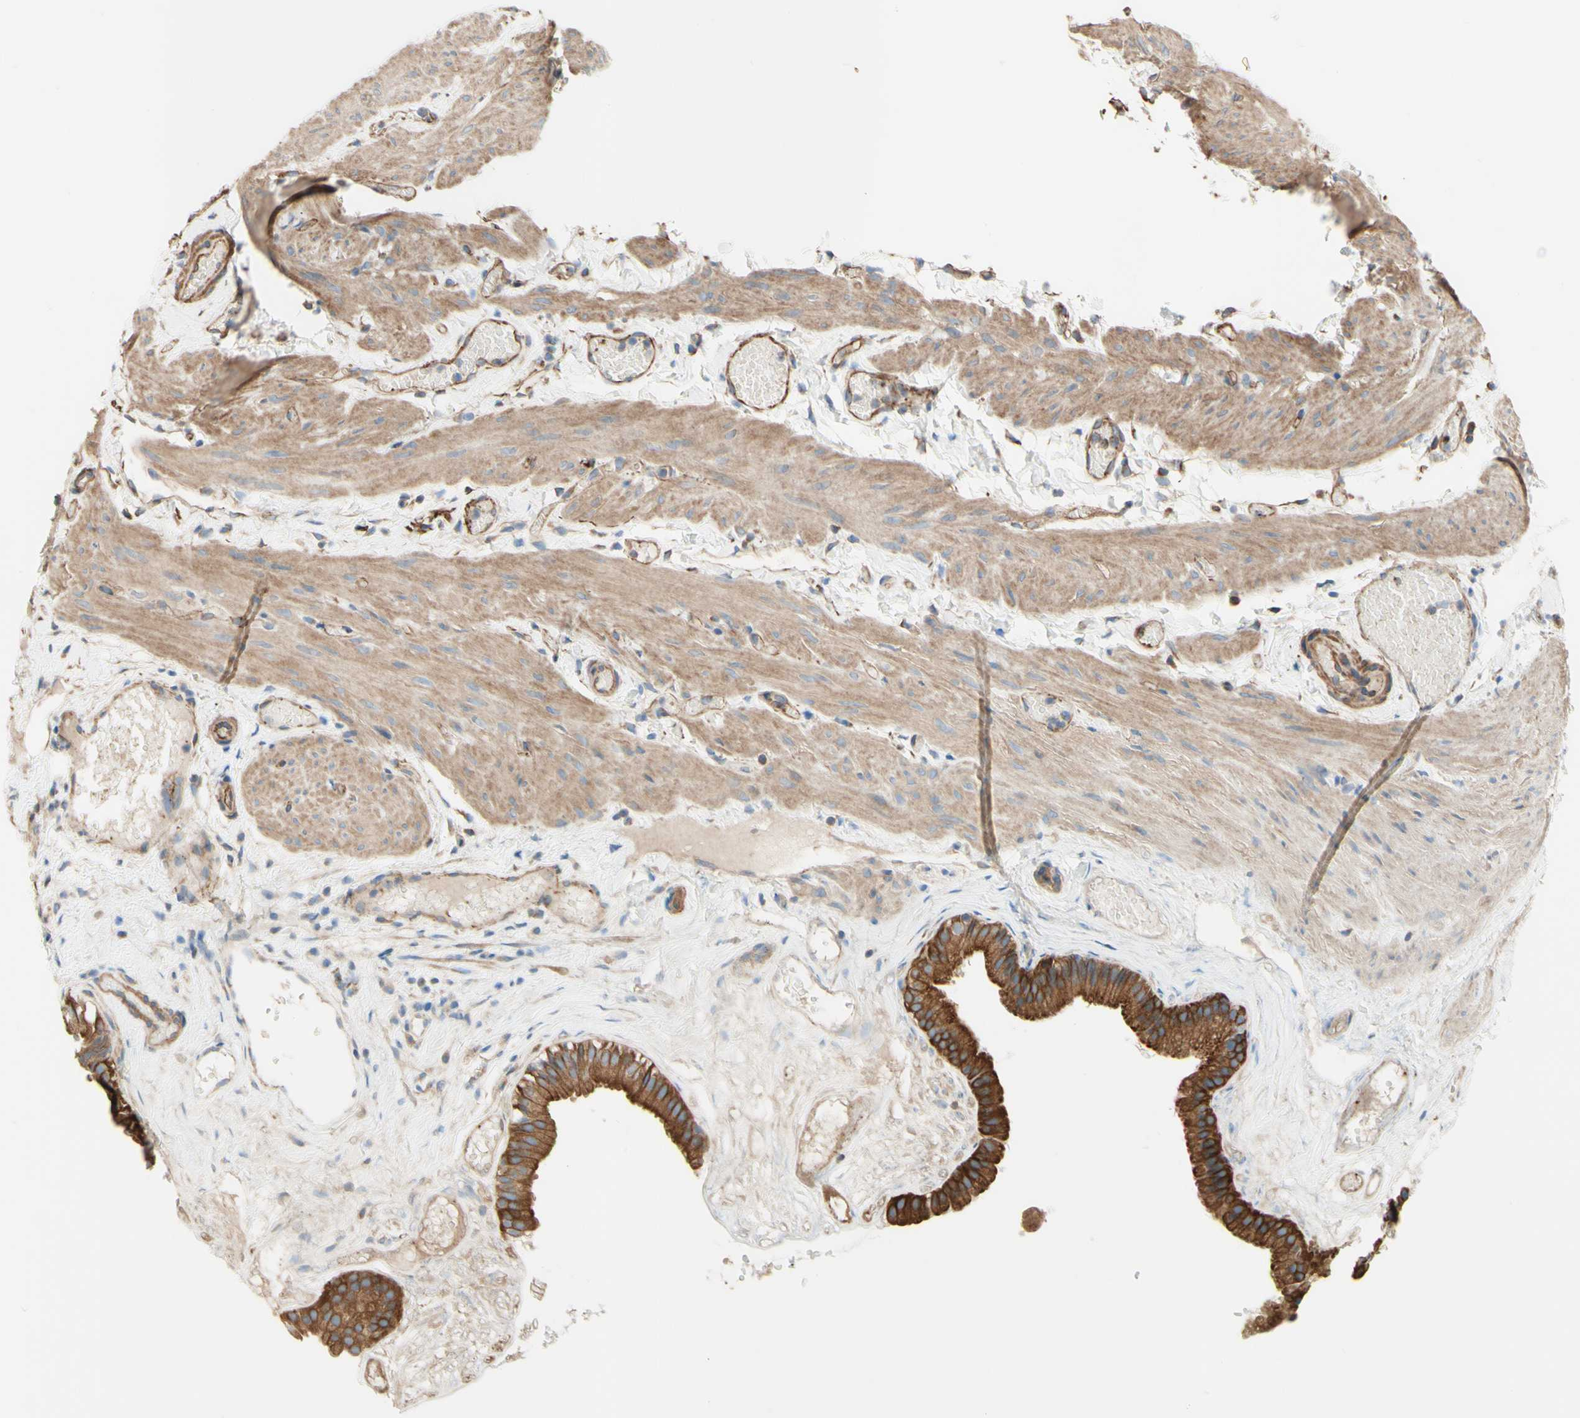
{"staining": {"intensity": "strong", "quantity": ">75%", "location": "cytoplasmic/membranous"}, "tissue": "gallbladder", "cell_type": "Glandular cells", "image_type": "normal", "snomed": [{"axis": "morphology", "description": "Normal tissue, NOS"}, {"axis": "topography", "description": "Gallbladder"}], "caption": "The image displays staining of benign gallbladder, revealing strong cytoplasmic/membranous protein staining (brown color) within glandular cells.", "gene": "ENDOD1", "patient": {"sex": "female", "age": 26}}